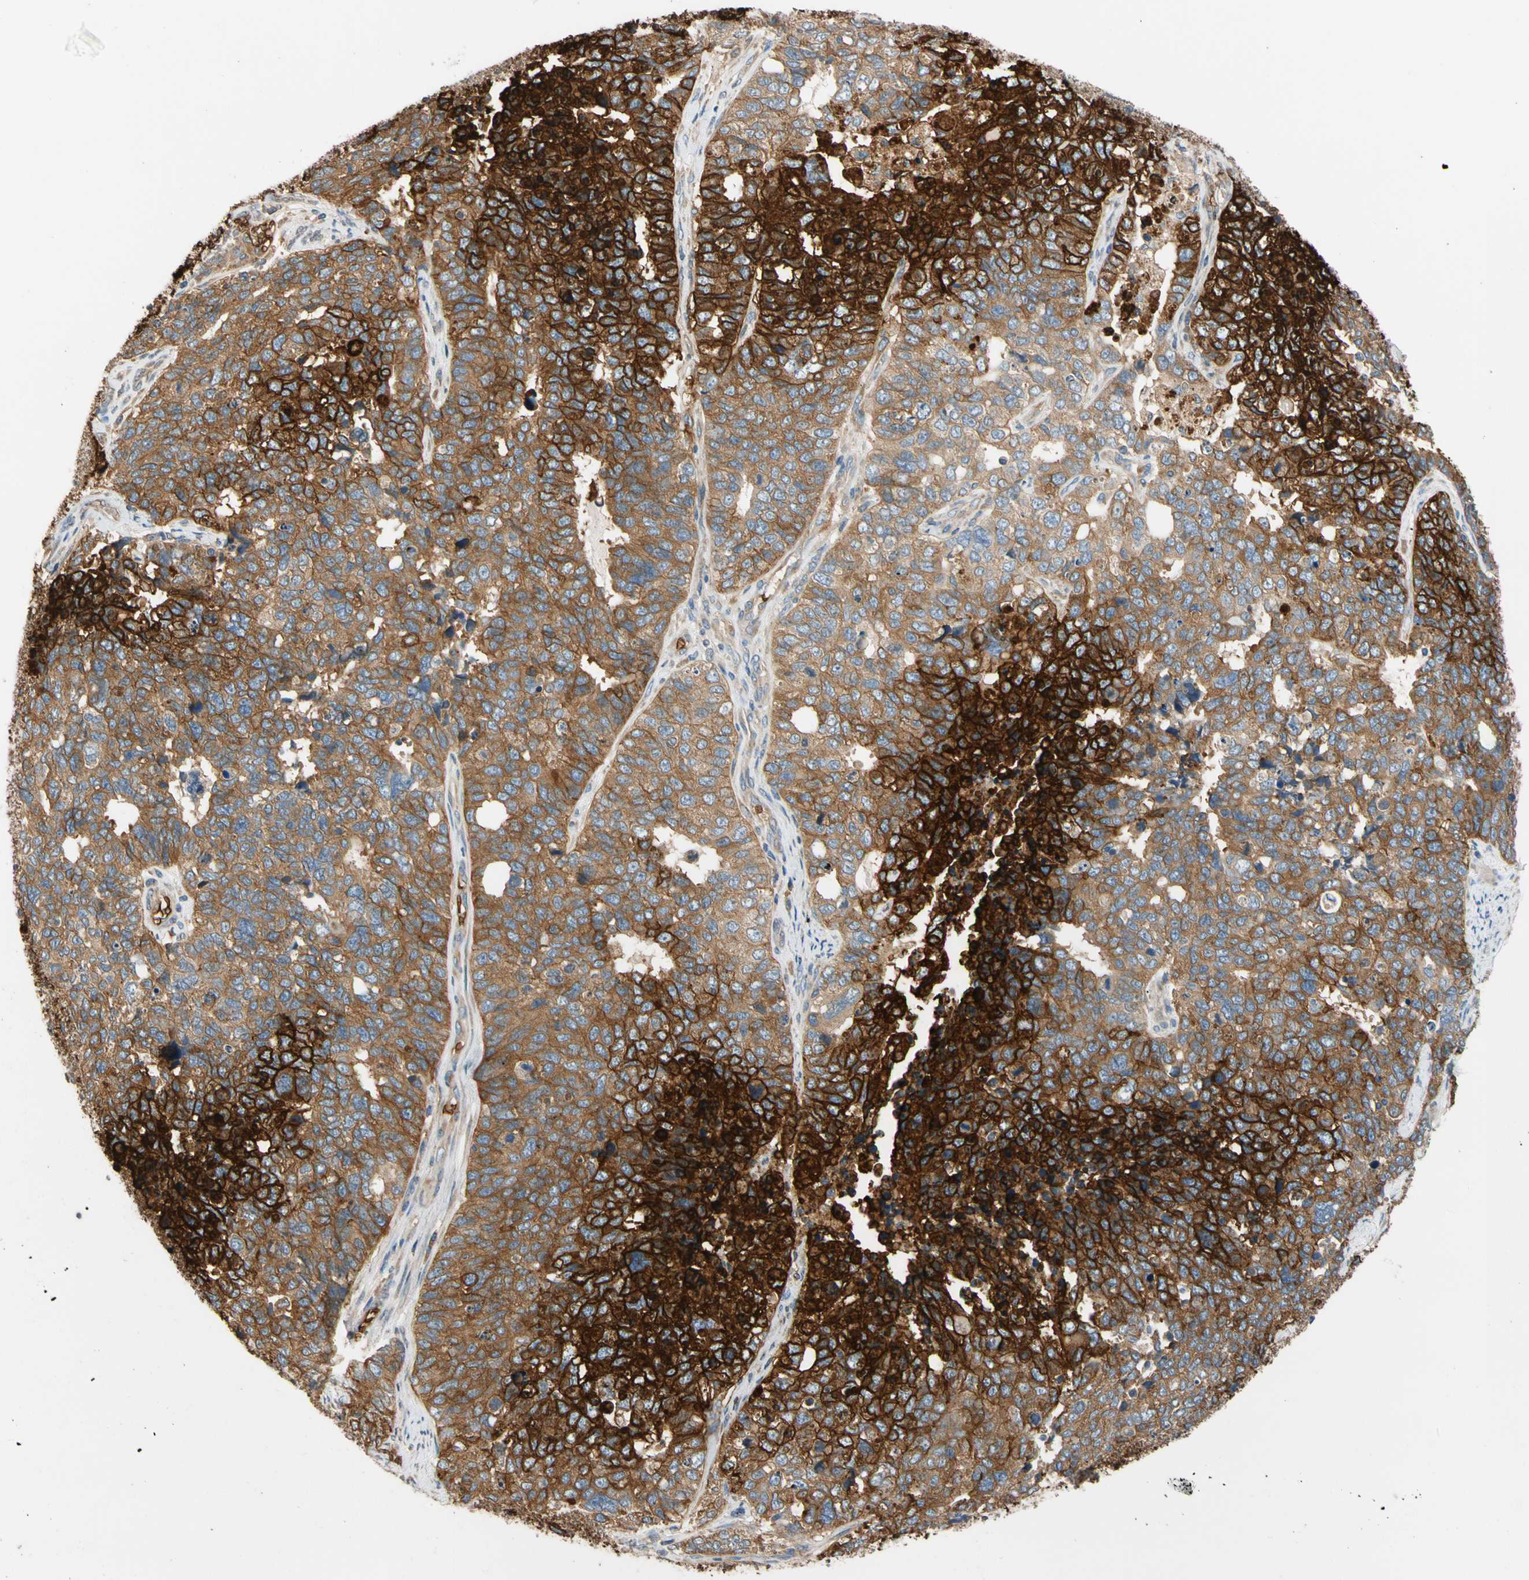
{"staining": {"intensity": "strong", "quantity": "25%-75%", "location": "cytoplasmic/membranous"}, "tissue": "cervical cancer", "cell_type": "Tumor cells", "image_type": "cancer", "snomed": [{"axis": "morphology", "description": "Squamous cell carcinoma, NOS"}, {"axis": "topography", "description": "Cervix"}], "caption": "IHC photomicrograph of cervical cancer (squamous cell carcinoma) stained for a protein (brown), which displays high levels of strong cytoplasmic/membranous positivity in approximately 25%-75% of tumor cells.", "gene": "RIOK2", "patient": {"sex": "female", "age": 63}}